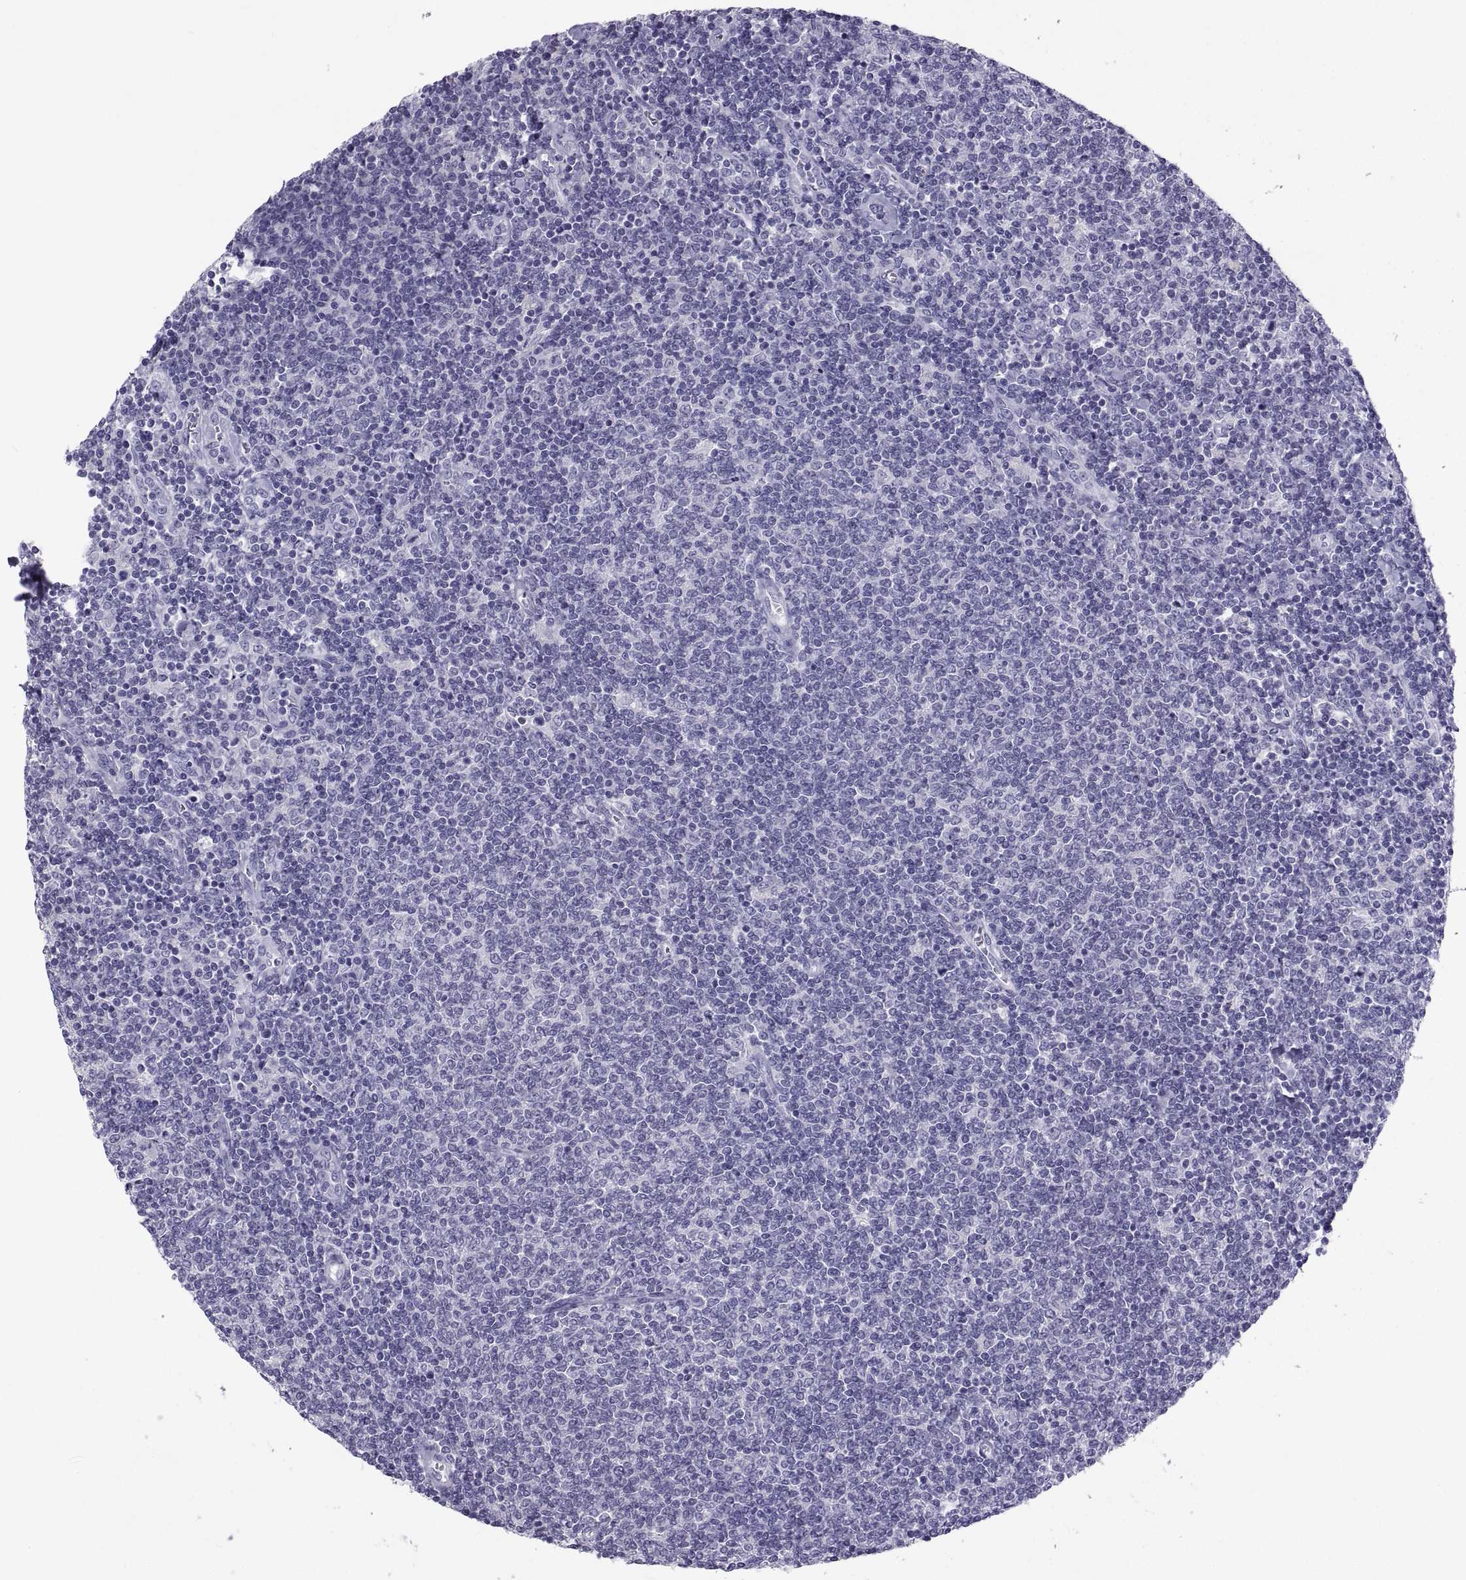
{"staining": {"intensity": "negative", "quantity": "none", "location": "none"}, "tissue": "lymphoma", "cell_type": "Tumor cells", "image_type": "cancer", "snomed": [{"axis": "morphology", "description": "Malignant lymphoma, non-Hodgkin's type, Low grade"}, {"axis": "topography", "description": "Lymph node"}], "caption": "Immunohistochemical staining of low-grade malignant lymphoma, non-Hodgkin's type reveals no significant expression in tumor cells. (Stains: DAB (3,3'-diaminobenzidine) immunohistochemistry (IHC) with hematoxylin counter stain, Microscopy: brightfield microscopy at high magnification).", "gene": "PCSK1N", "patient": {"sex": "male", "age": 52}}